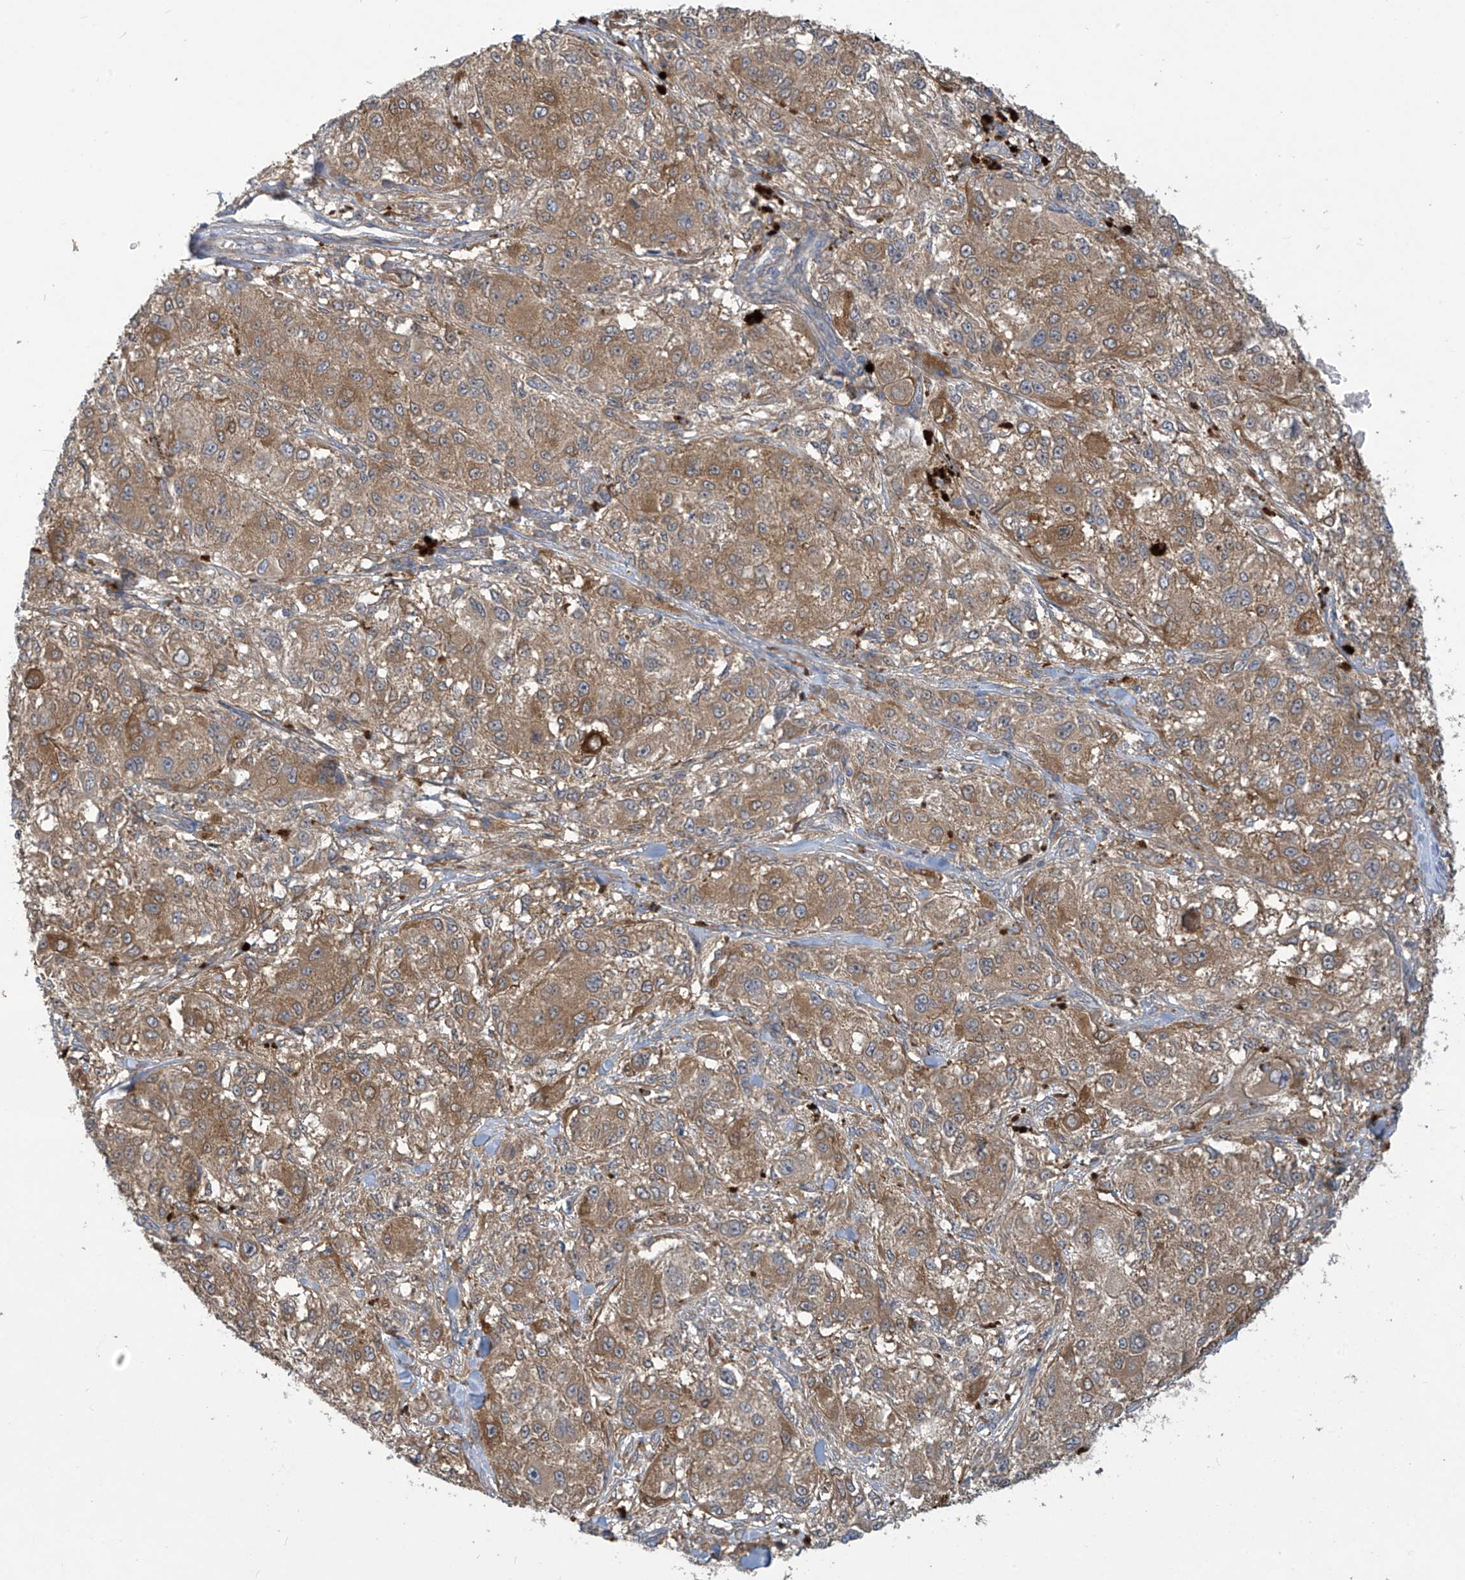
{"staining": {"intensity": "moderate", "quantity": ">75%", "location": "cytoplasmic/membranous"}, "tissue": "melanoma", "cell_type": "Tumor cells", "image_type": "cancer", "snomed": [{"axis": "morphology", "description": "Necrosis, NOS"}, {"axis": "morphology", "description": "Malignant melanoma, NOS"}, {"axis": "topography", "description": "Skin"}], "caption": "Immunohistochemical staining of malignant melanoma demonstrates moderate cytoplasmic/membranous protein expression in approximately >75% of tumor cells.", "gene": "ADI1", "patient": {"sex": "female", "age": 87}}